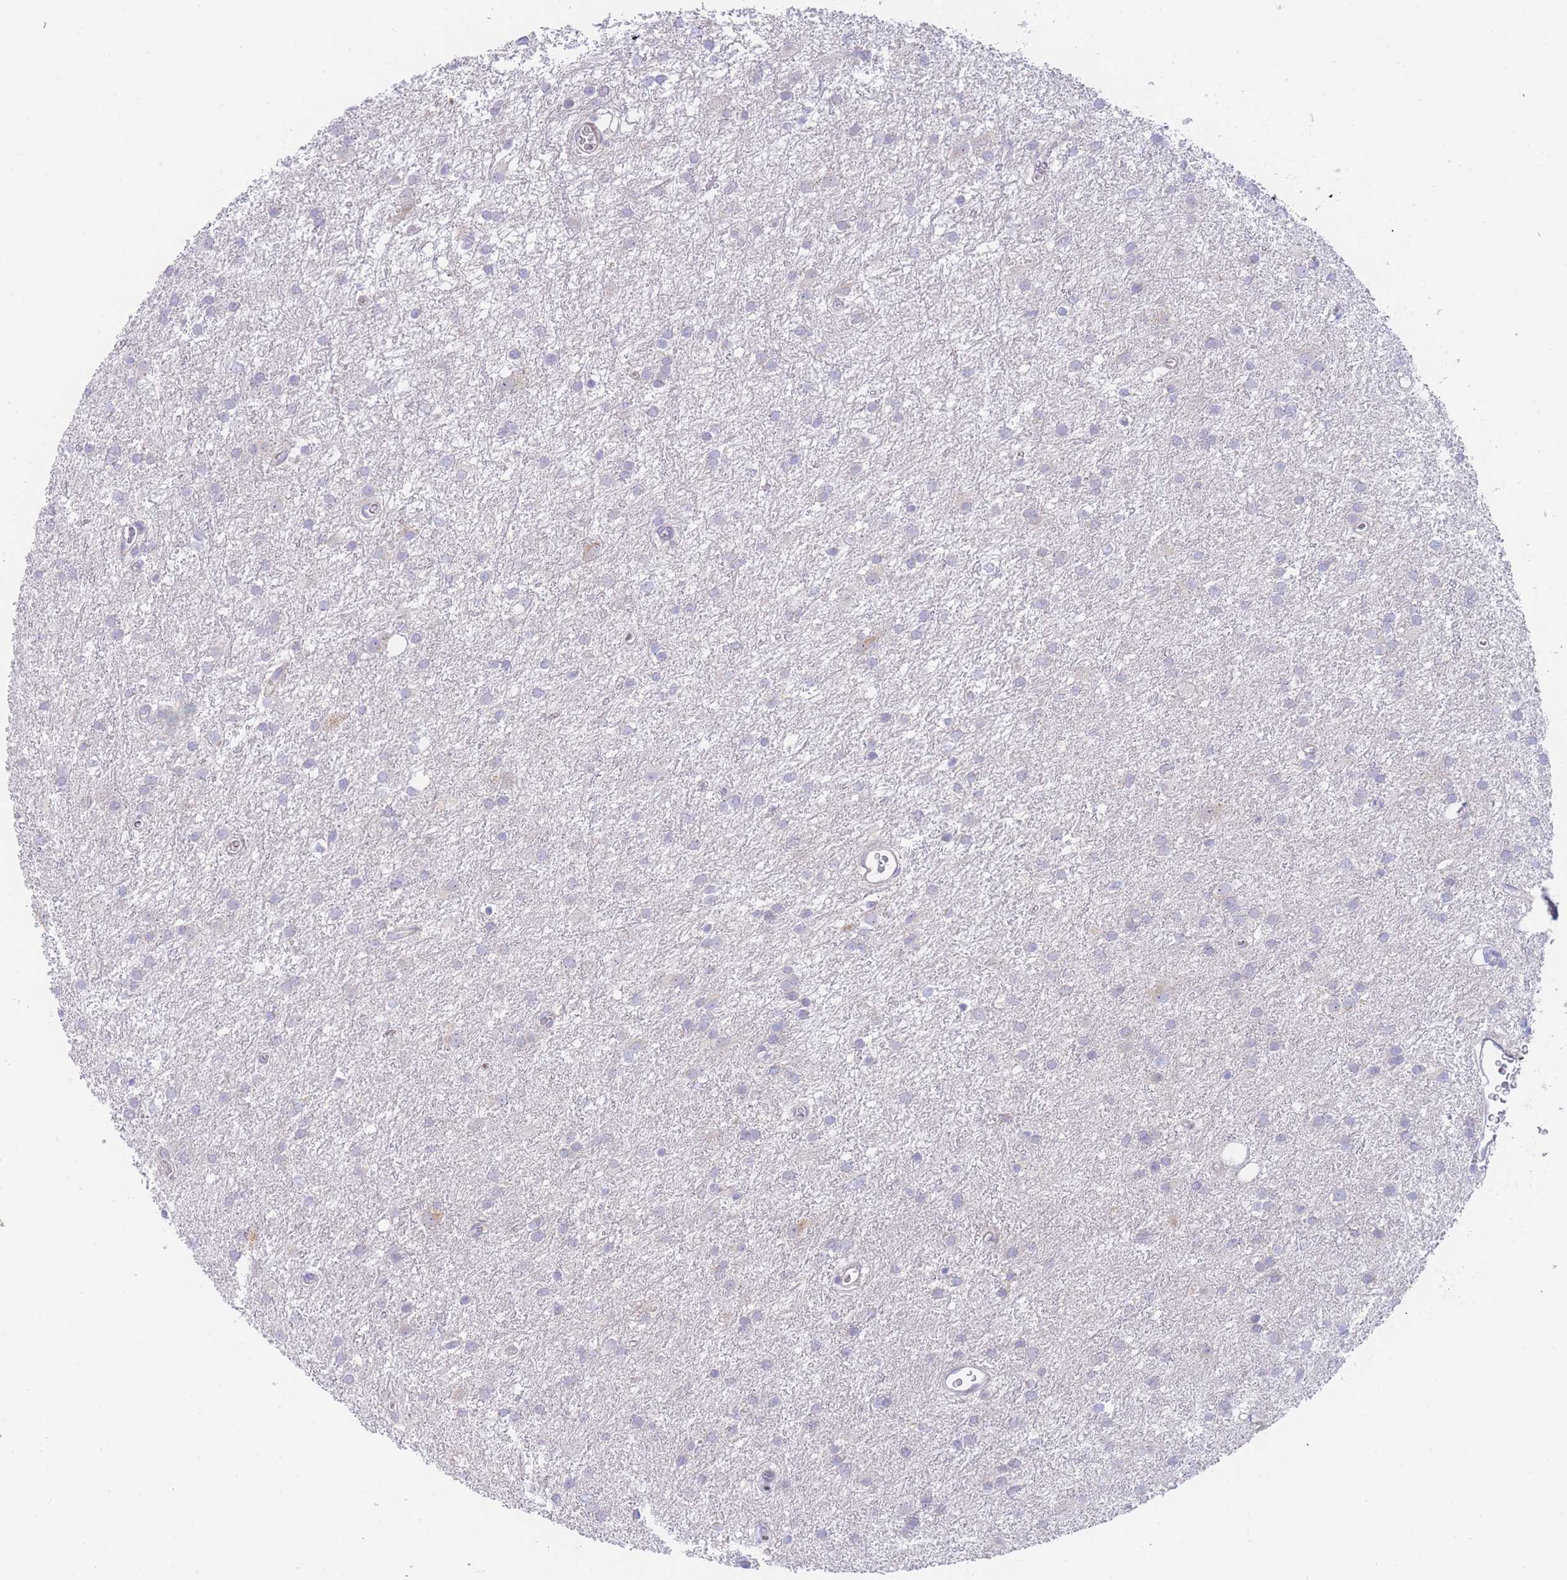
{"staining": {"intensity": "negative", "quantity": "none", "location": "none"}, "tissue": "glioma", "cell_type": "Tumor cells", "image_type": "cancer", "snomed": [{"axis": "morphology", "description": "Glioma, malignant, High grade"}, {"axis": "topography", "description": "Brain"}], "caption": "High-grade glioma (malignant) was stained to show a protein in brown. There is no significant positivity in tumor cells.", "gene": "GPAM", "patient": {"sex": "female", "age": 50}}